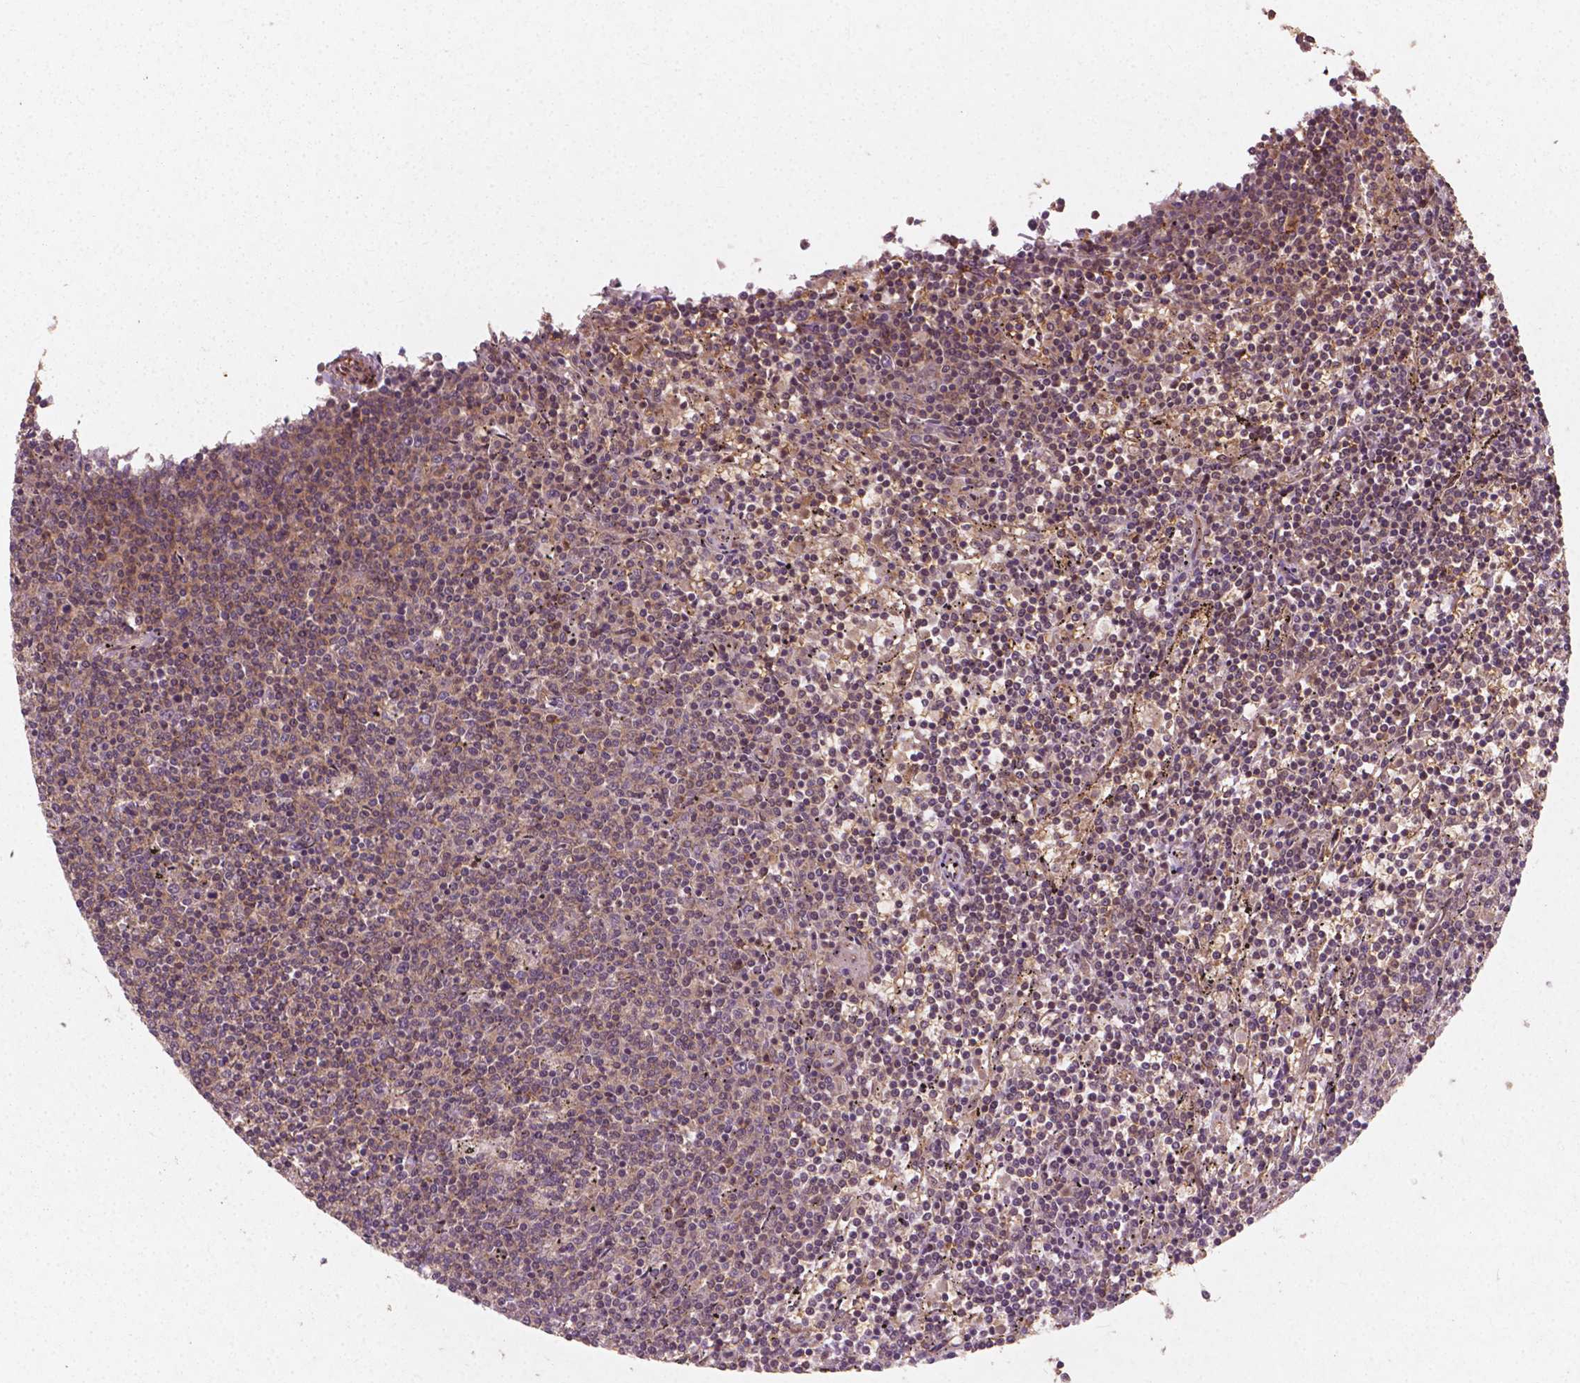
{"staining": {"intensity": "weak", "quantity": "25%-75%", "location": "cytoplasmic/membranous"}, "tissue": "lymphoma", "cell_type": "Tumor cells", "image_type": "cancer", "snomed": [{"axis": "morphology", "description": "Malignant lymphoma, non-Hodgkin's type, Low grade"}, {"axis": "topography", "description": "Spleen"}], "caption": "A histopathology image showing weak cytoplasmic/membranous staining in approximately 25%-75% of tumor cells in malignant lymphoma, non-Hodgkin's type (low-grade), as visualized by brown immunohistochemical staining.", "gene": "CYFIP2", "patient": {"sex": "female", "age": 50}}